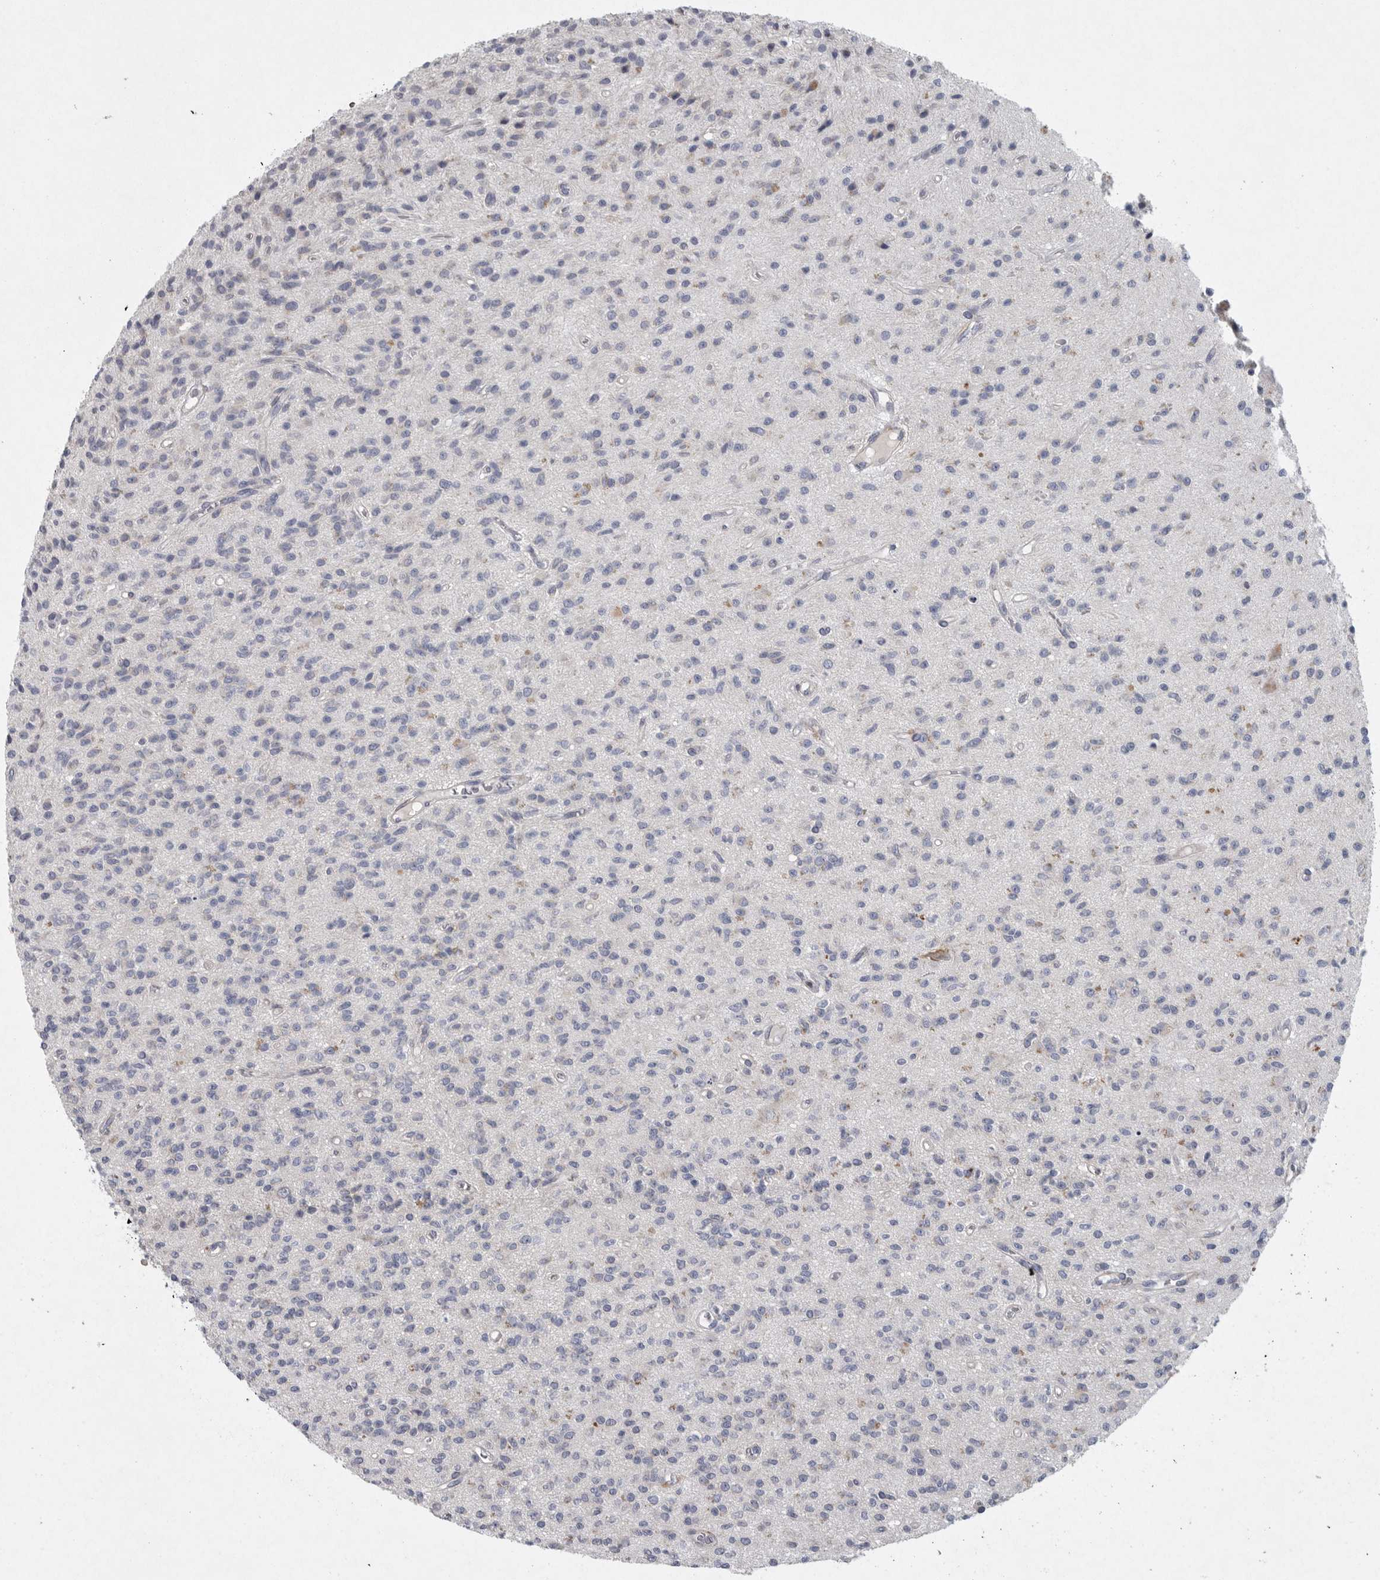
{"staining": {"intensity": "negative", "quantity": "none", "location": "none"}, "tissue": "glioma", "cell_type": "Tumor cells", "image_type": "cancer", "snomed": [{"axis": "morphology", "description": "Glioma, malignant, High grade"}, {"axis": "topography", "description": "Brain"}], "caption": "Tumor cells are negative for brown protein staining in malignant glioma (high-grade).", "gene": "MINPP1", "patient": {"sex": "male", "age": 34}}